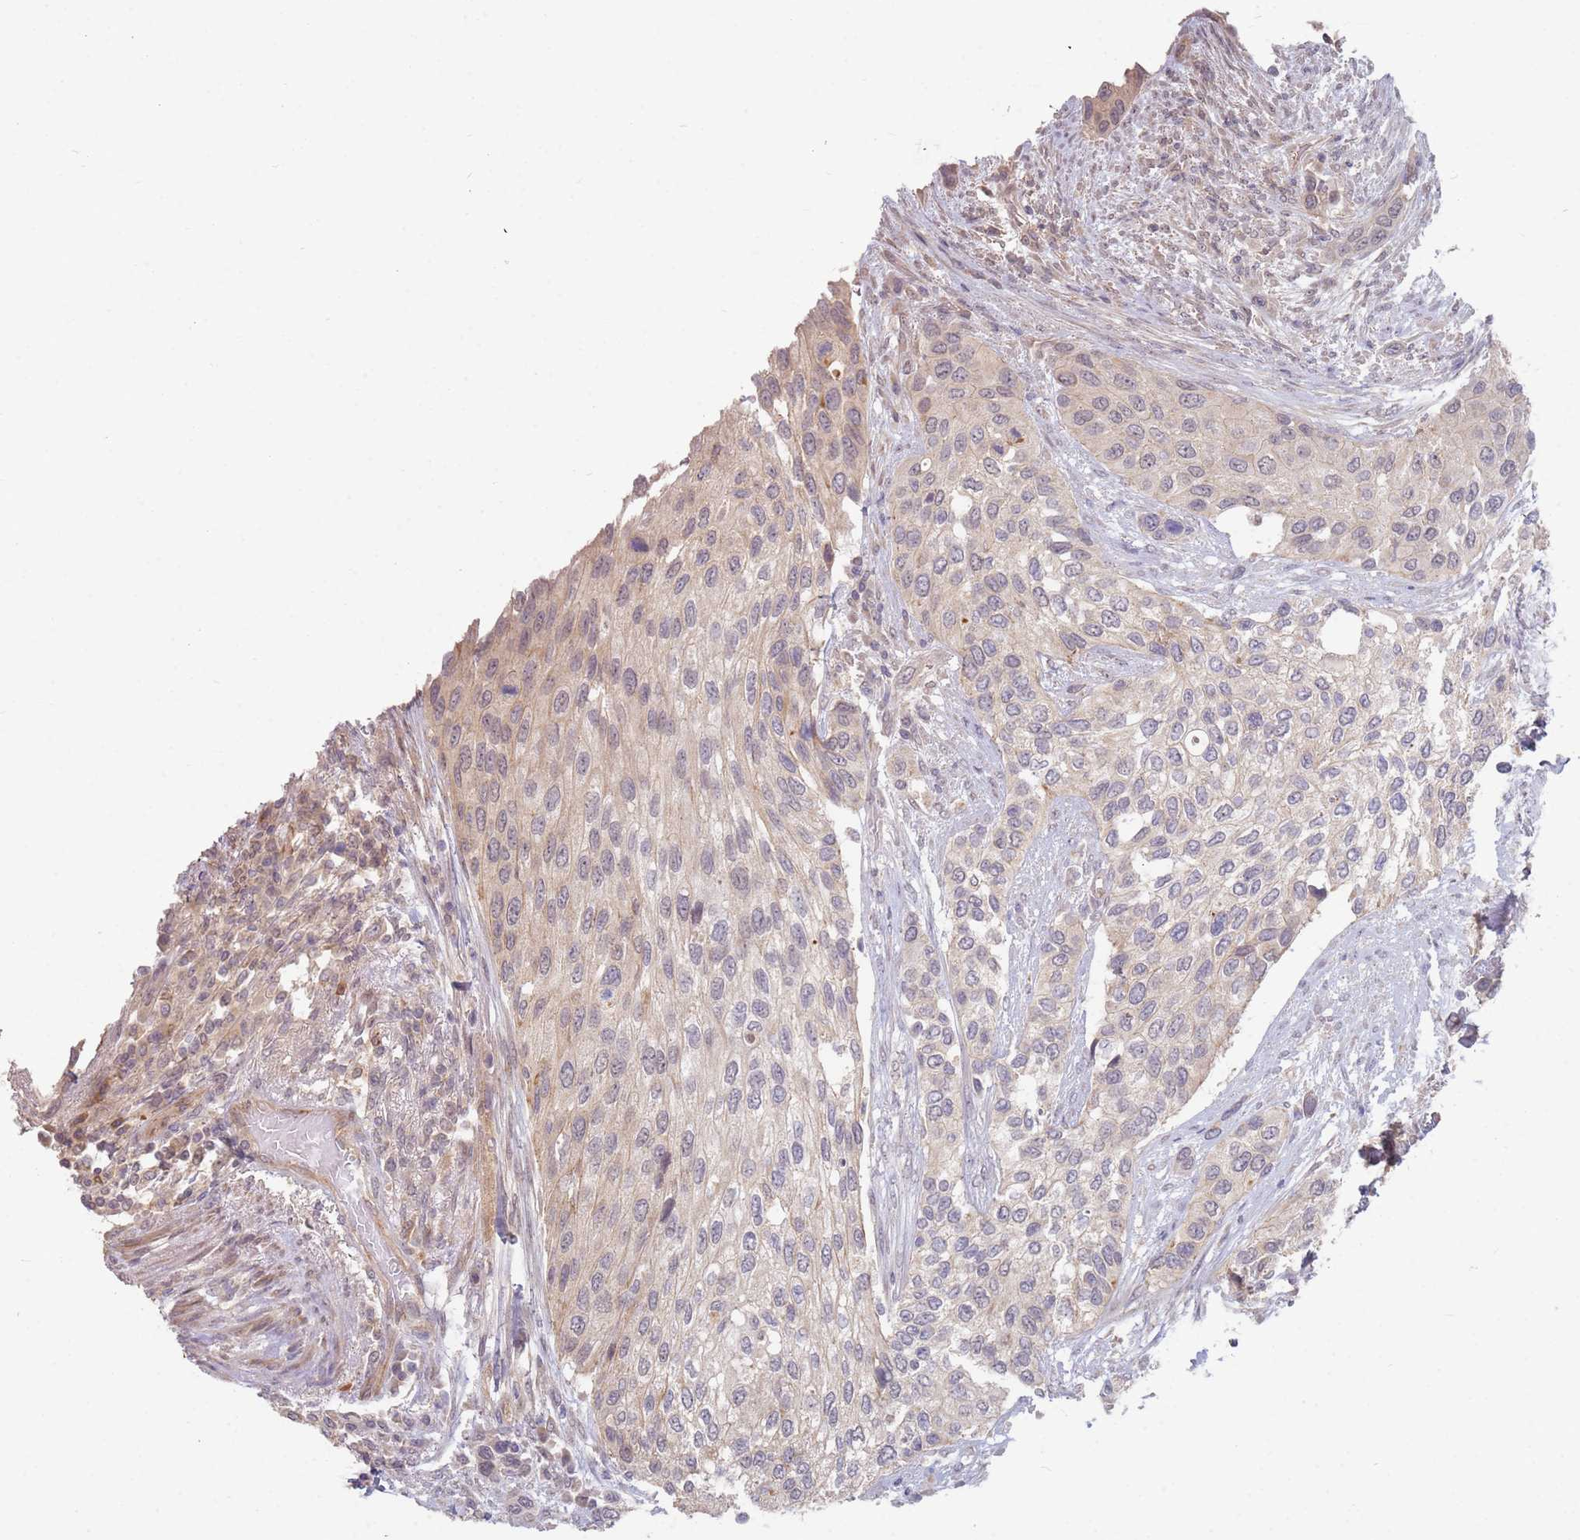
{"staining": {"intensity": "weak", "quantity": "<25%", "location": "cytoplasmic/membranous"}, "tissue": "urothelial cancer", "cell_type": "Tumor cells", "image_type": "cancer", "snomed": [{"axis": "morphology", "description": "Normal tissue, NOS"}, {"axis": "morphology", "description": "Urothelial carcinoma, High grade"}, {"axis": "topography", "description": "Vascular tissue"}, {"axis": "topography", "description": "Urinary bladder"}], "caption": "Tumor cells are negative for brown protein staining in urothelial carcinoma (high-grade).", "gene": "MPEG1", "patient": {"sex": "female", "age": 56}}